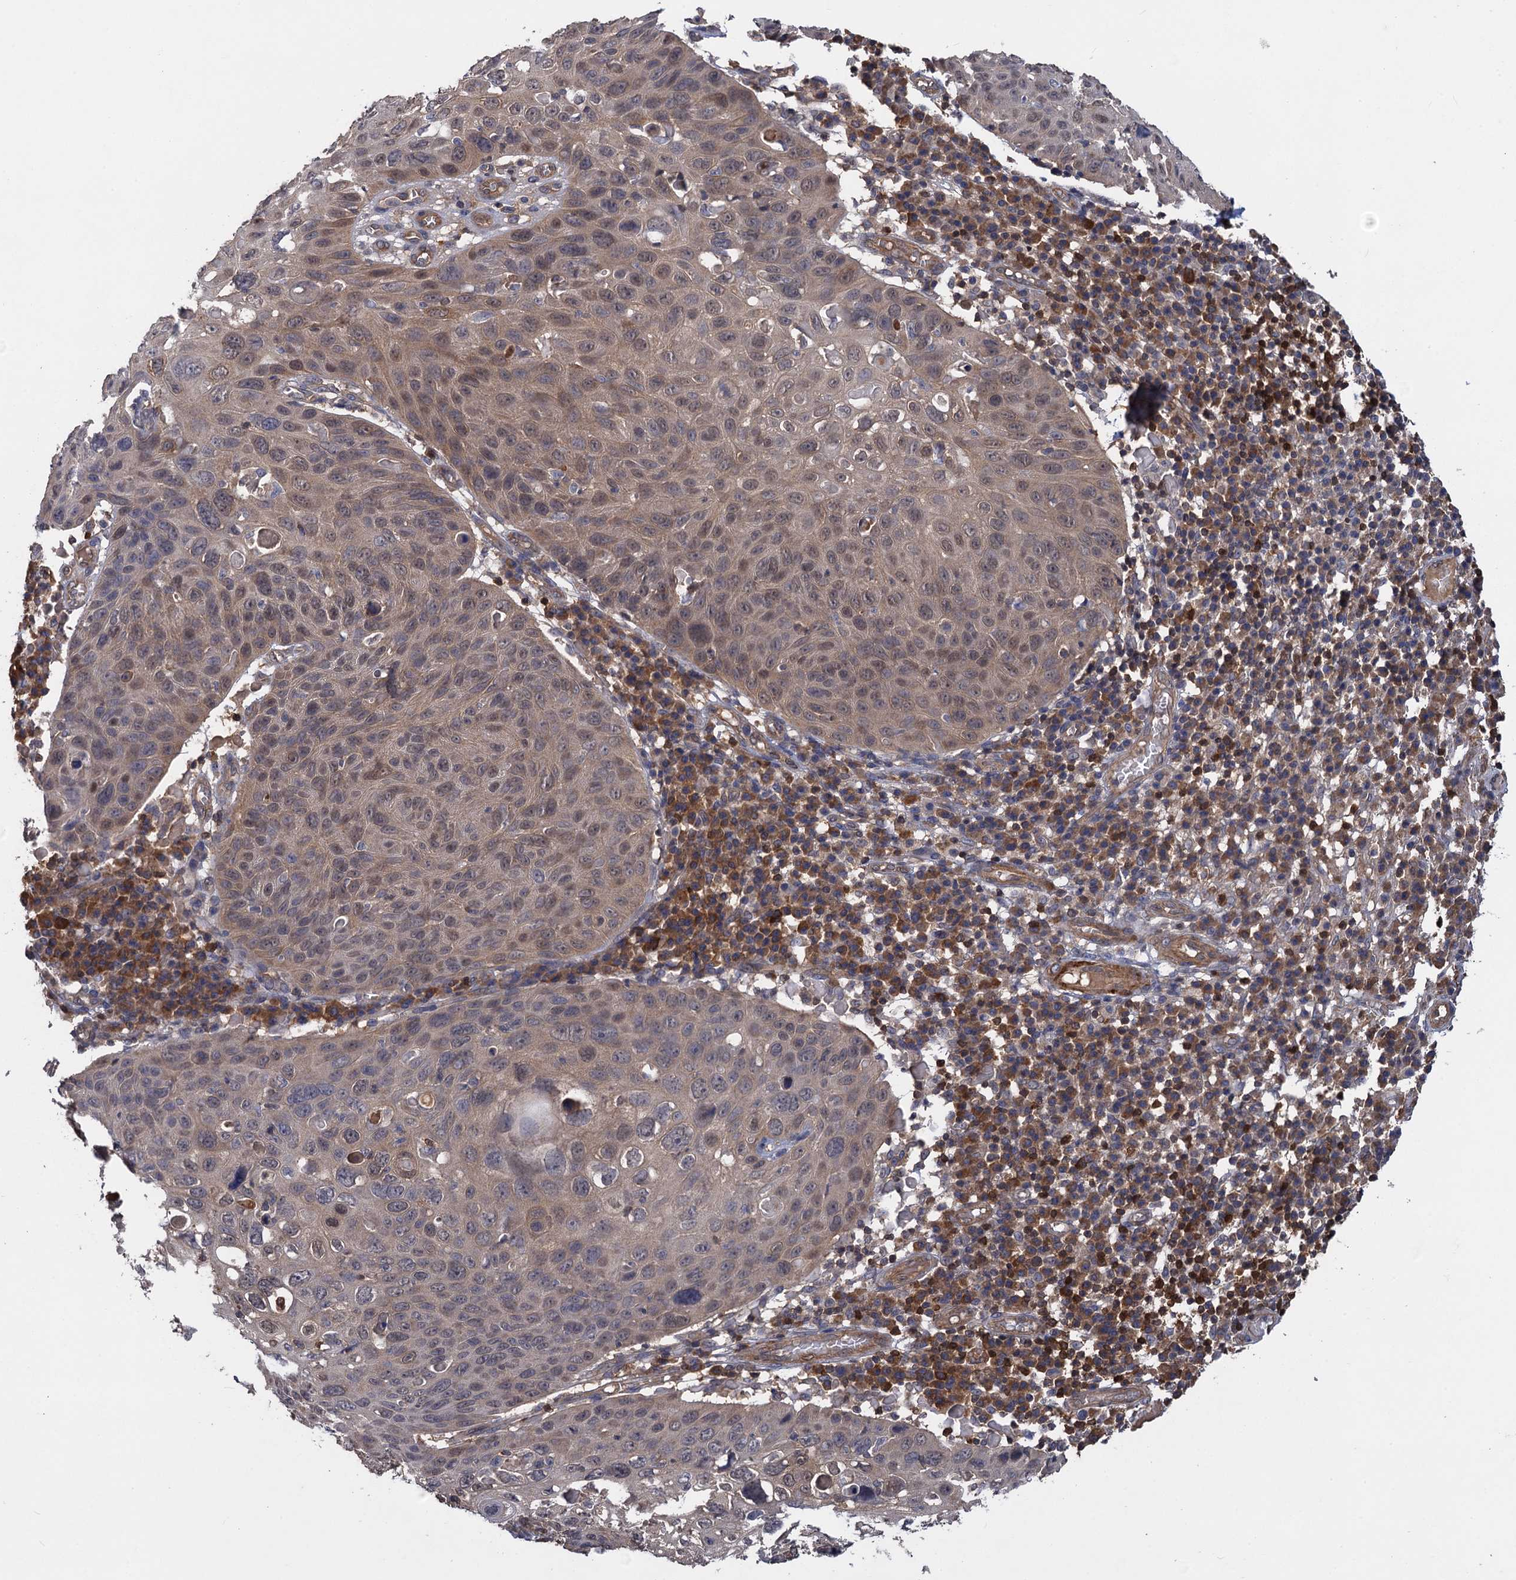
{"staining": {"intensity": "weak", "quantity": "25%-75%", "location": "cytoplasmic/membranous,nuclear"}, "tissue": "skin cancer", "cell_type": "Tumor cells", "image_type": "cancer", "snomed": [{"axis": "morphology", "description": "Squamous cell carcinoma, NOS"}, {"axis": "topography", "description": "Skin"}], "caption": "Protein staining of squamous cell carcinoma (skin) tissue reveals weak cytoplasmic/membranous and nuclear expression in about 25%-75% of tumor cells. (DAB = brown stain, brightfield microscopy at high magnification).", "gene": "DGKA", "patient": {"sex": "female", "age": 90}}